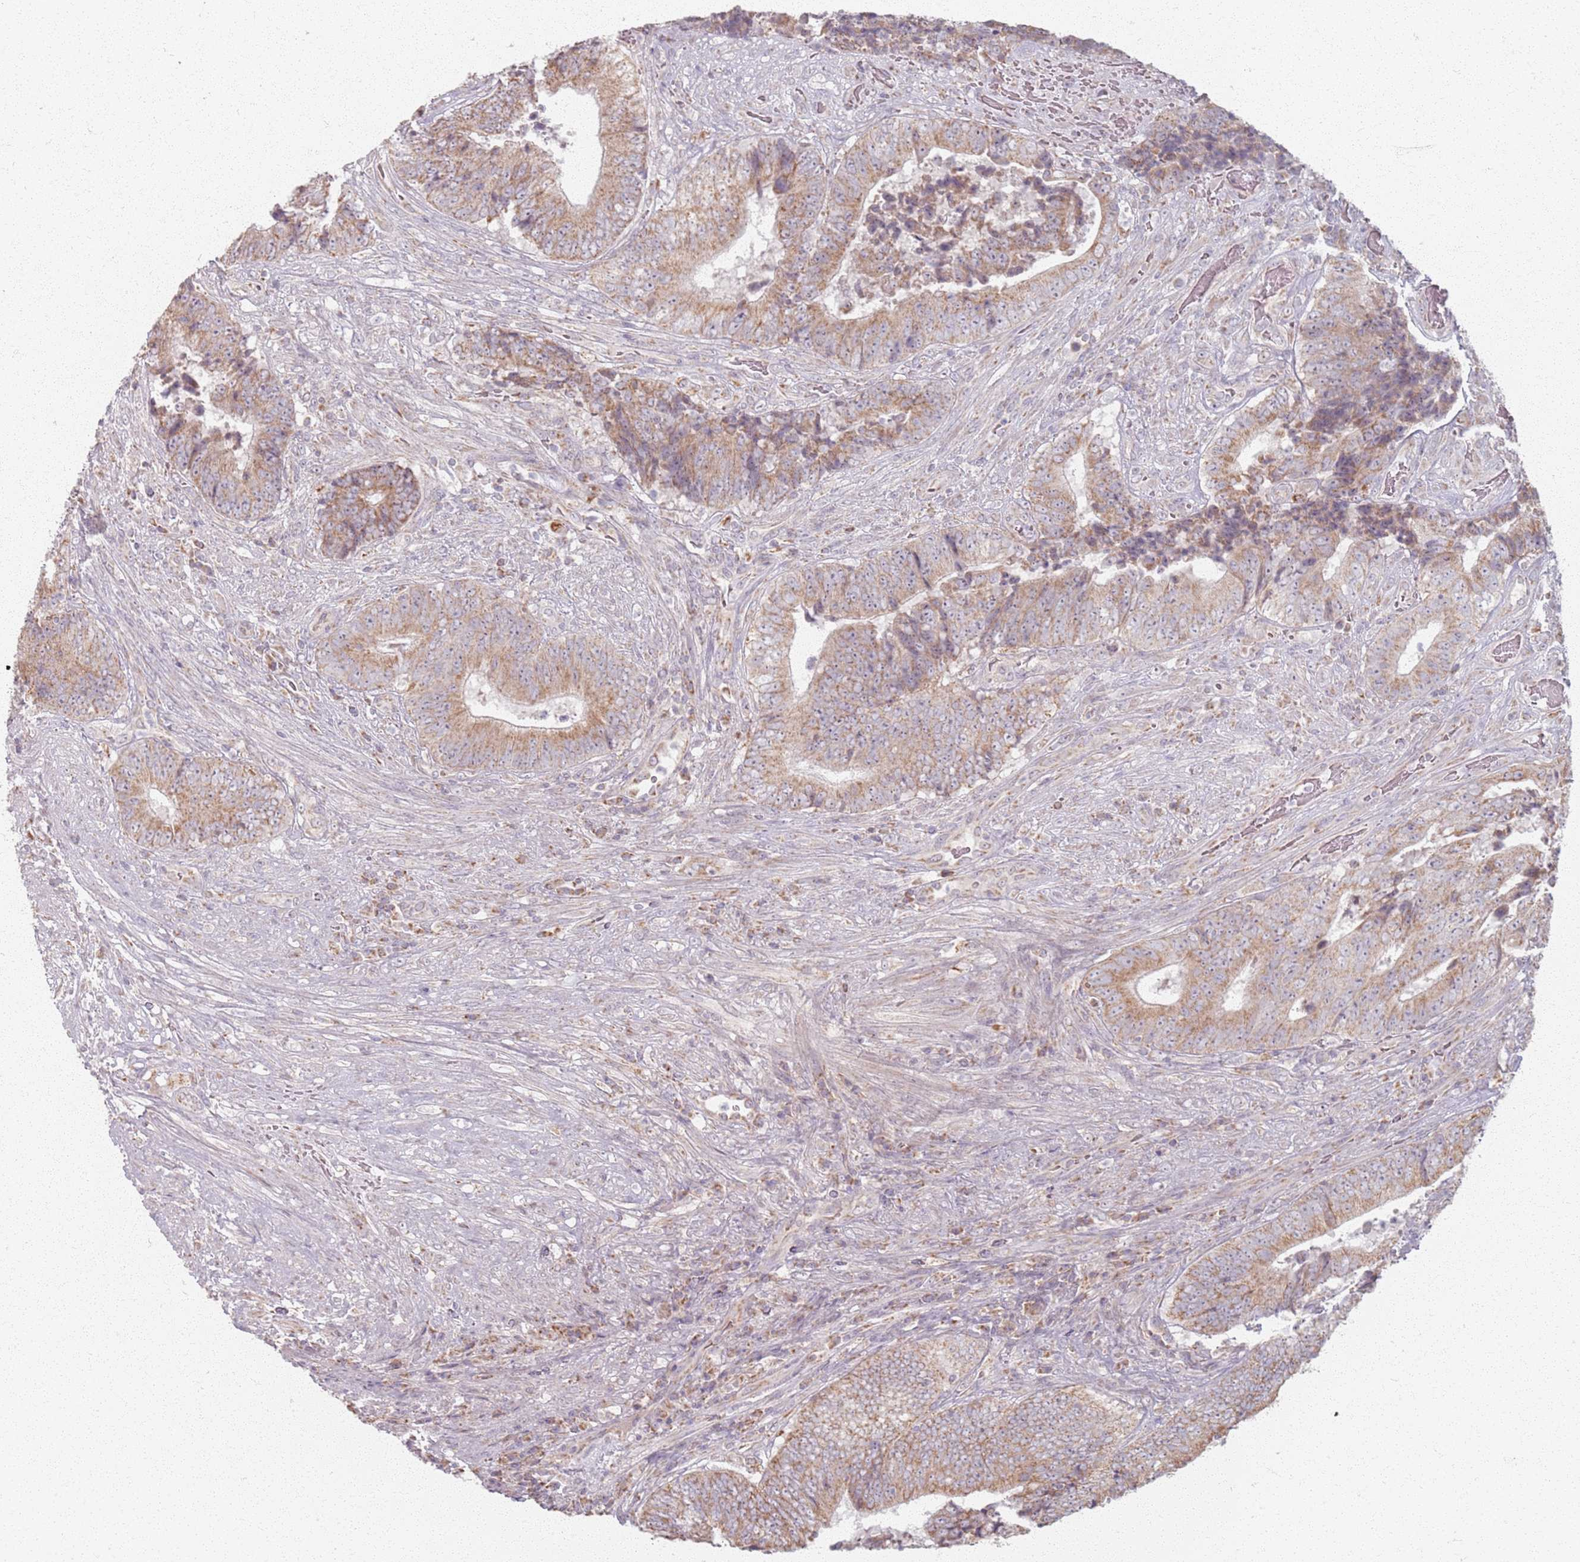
{"staining": {"intensity": "moderate", "quantity": ">75%", "location": "cytoplasmic/membranous"}, "tissue": "colorectal cancer", "cell_type": "Tumor cells", "image_type": "cancer", "snomed": [{"axis": "morphology", "description": "Adenocarcinoma, NOS"}, {"axis": "topography", "description": "Rectum"}], "caption": "There is medium levels of moderate cytoplasmic/membranous staining in tumor cells of colorectal adenocarcinoma, as demonstrated by immunohistochemical staining (brown color).", "gene": "PKD2L2", "patient": {"sex": "male", "age": 72}}